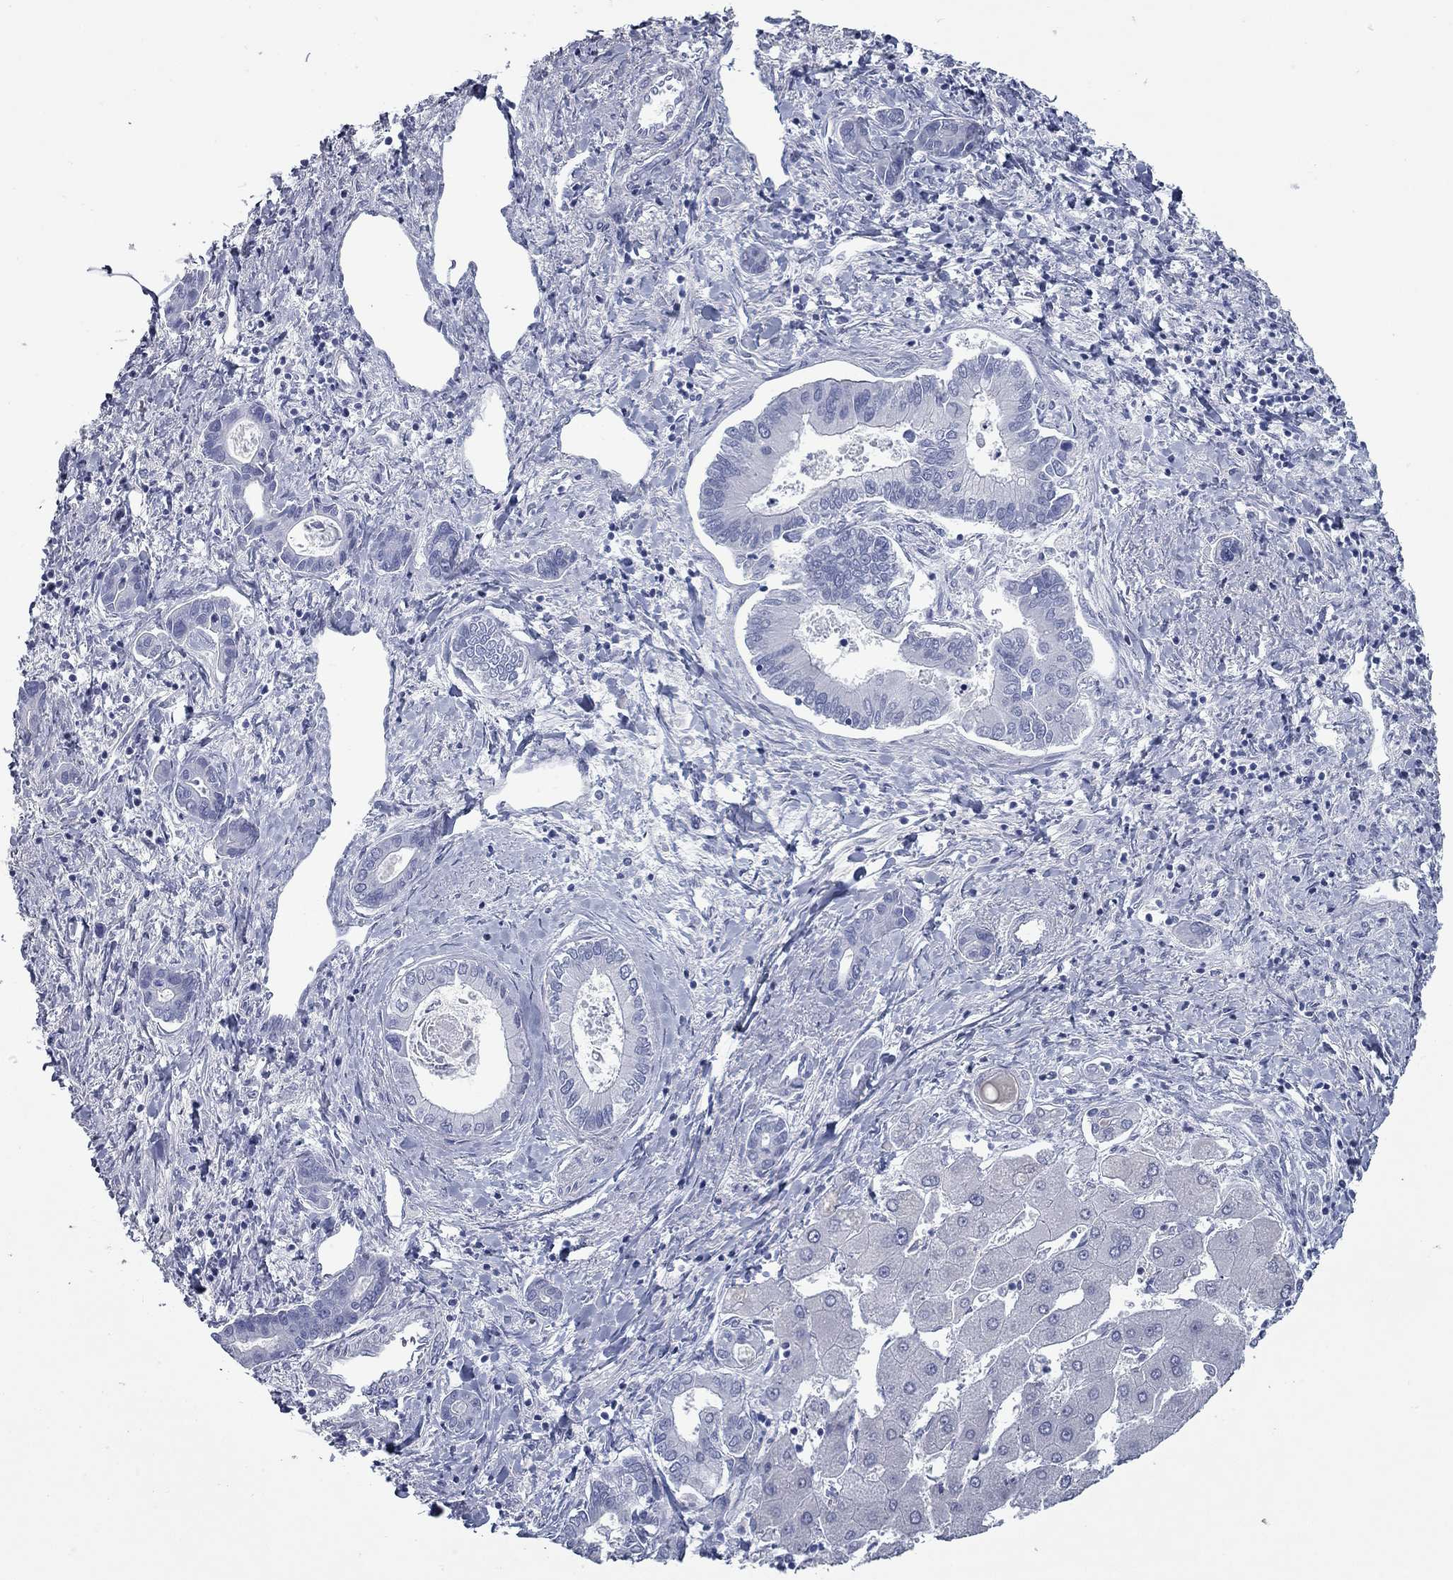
{"staining": {"intensity": "negative", "quantity": "none", "location": "none"}, "tissue": "liver cancer", "cell_type": "Tumor cells", "image_type": "cancer", "snomed": [{"axis": "morphology", "description": "Cholangiocarcinoma"}, {"axis": "topography", "description": "Liver"}], "caption": "DAB (3,3'-diaminobenzidine) immunohistochemical staining of cholangiocarcinoma (liver) shows no significant positivity in tumor cells. (Stains: DAB IHC with hematoxylin counter stain, Microscopy: brightfield microscopy at high magnification).", "gene": "KIRREL2", "patient": {"sex": "male", "age": 66}}